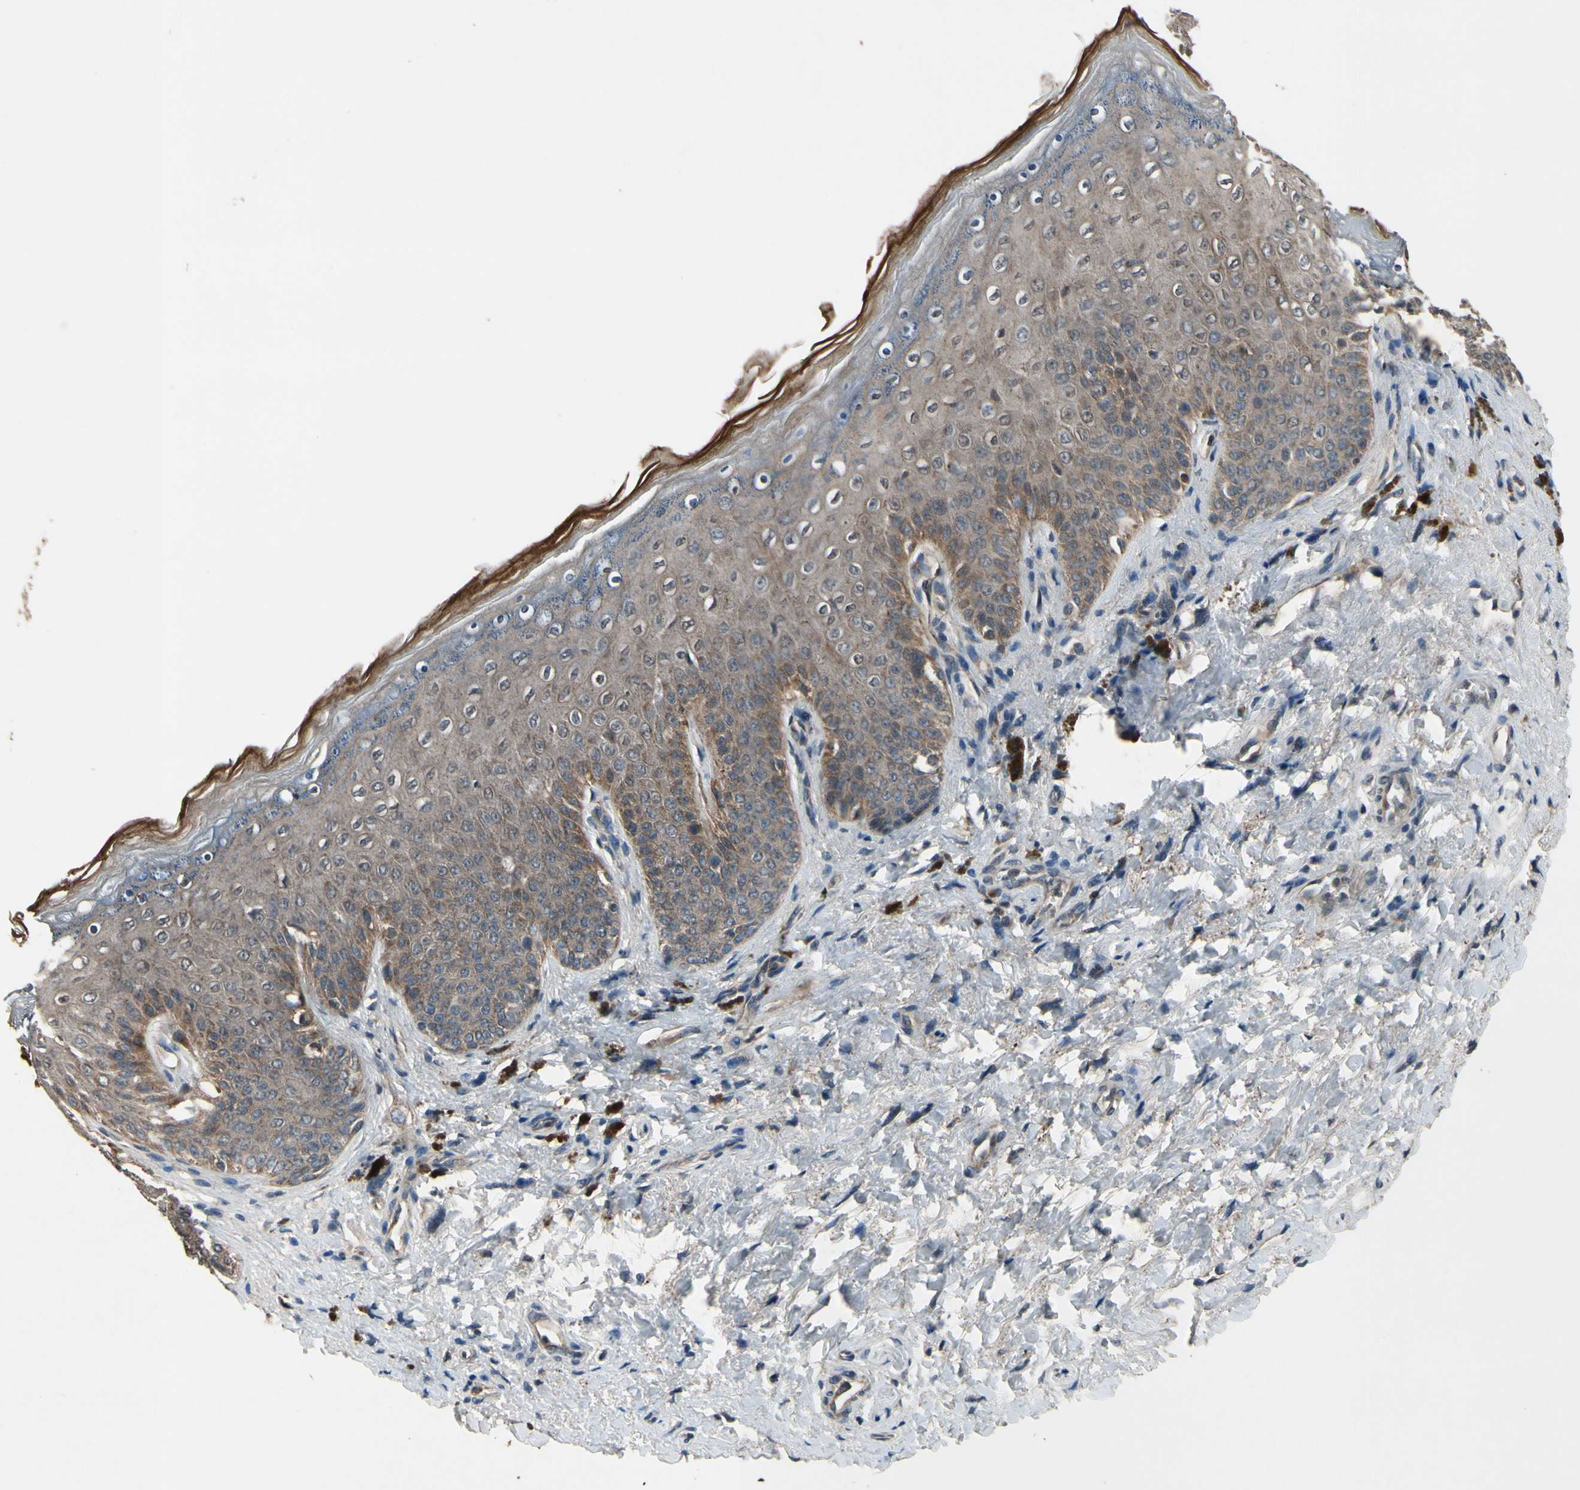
{"staining": {"intensity": "moderate", "quantity": ">75%", "location": "cytoplasmic/membranous"}, "tissue": "skin", "cell_type": "Epidermal cells", "image_type": "normal", "snomed": [{"axis": "morphology", "description": "Normal tissue, NOS"}, {"axis": "topography", "description": "Anal"}], "caption": "This is an image of IHC staining of unremarkable skin, which shows moderate expression in the cytoplasmic/membranous of epidermal cells.", "gene": "MBTPS2", "patient": {"sex": "female", "age": 46}}